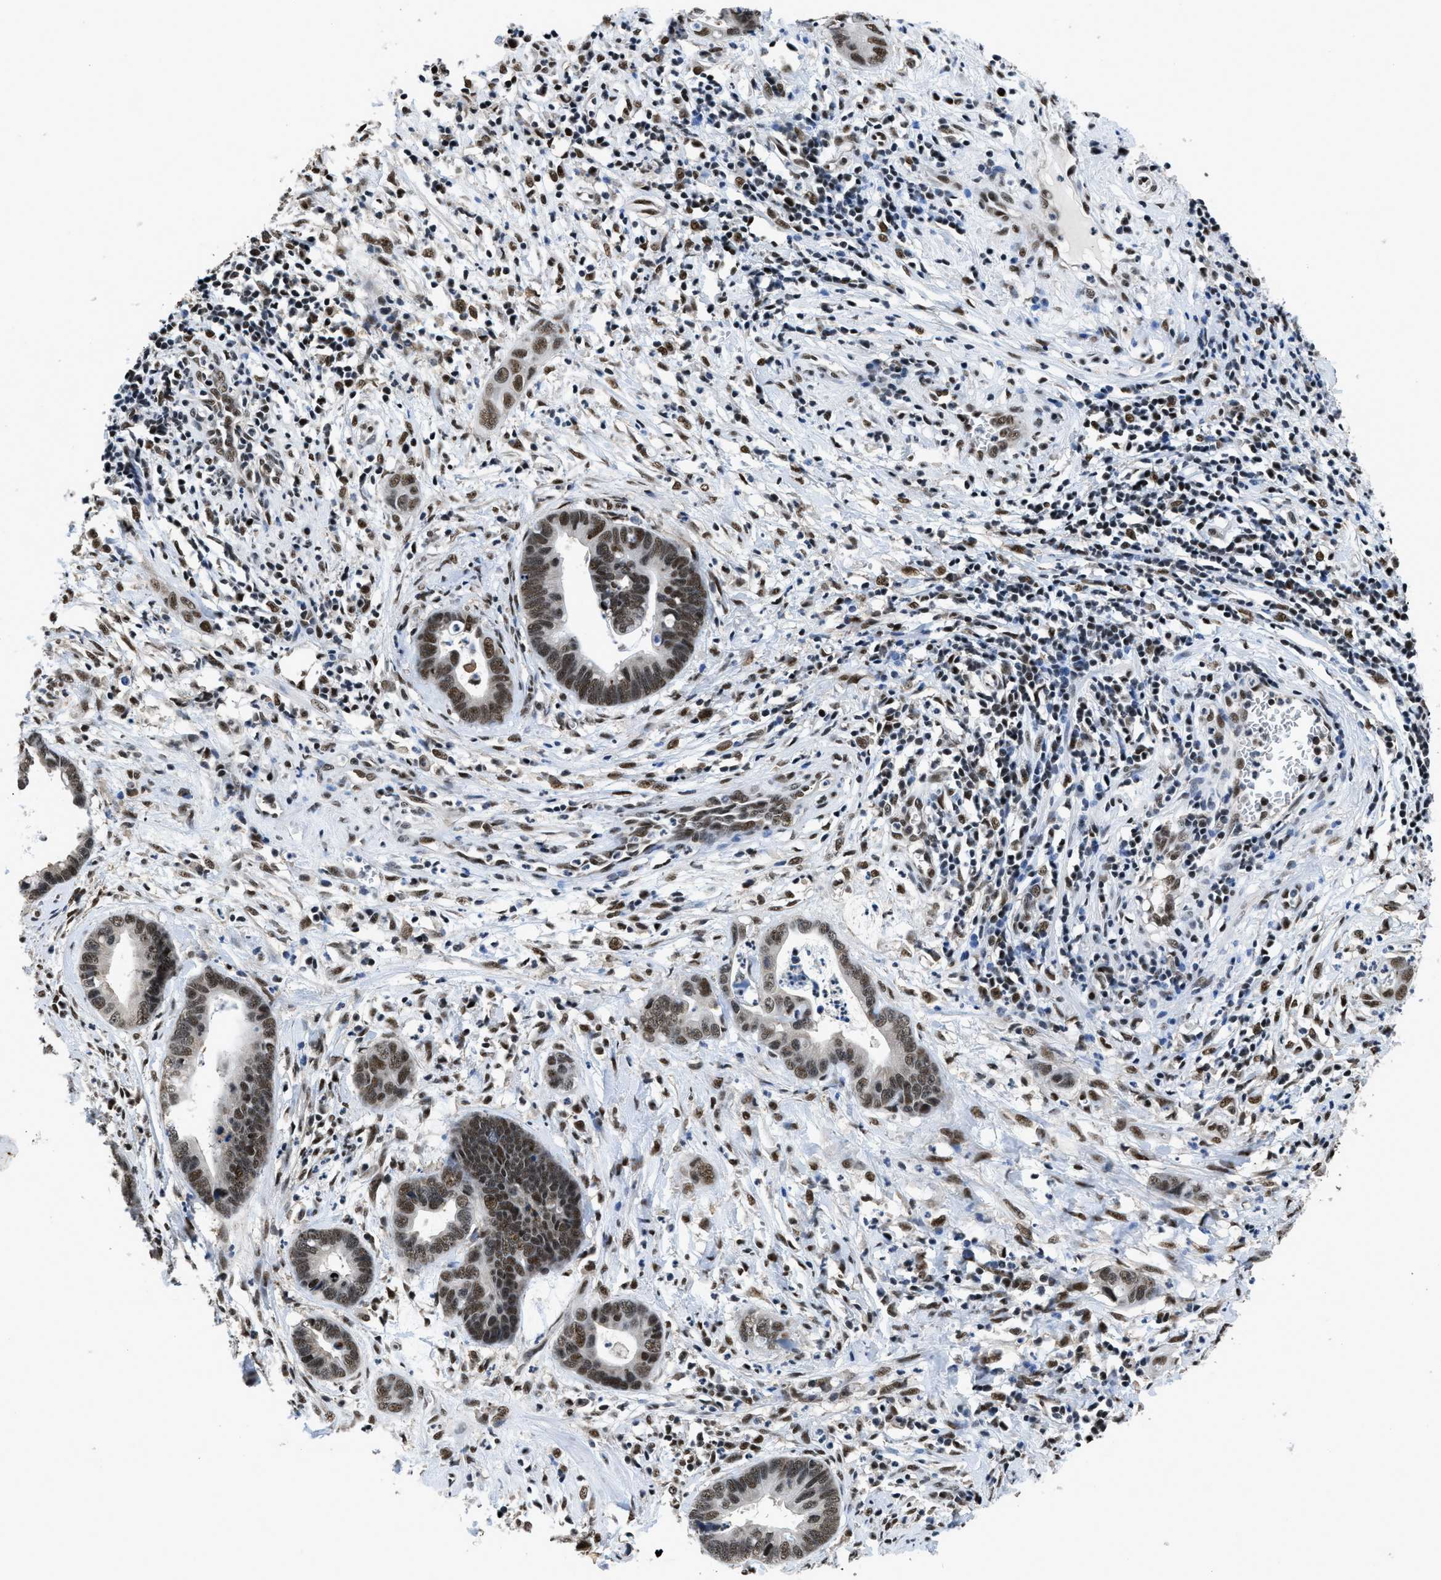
{"staining": {"intensity": "strong", "quantity": ">75%", "location": "nuclear"}, "tissue": "cervical cancer", "cell_type": "Tumor cells", "image_type": "cancer", "snomed": [{"axis": "morphology", "description": "Adenocarcinoma, NOS"}, {"axis": "topography", "description": "Cervix"}], "caption": "Cervical cancer (adenocarcinoma) stained with immunohistochemistry shows strong nuclear expression in approximately >75% of tumor cells. Ihc stains the protein in brown and the nuclei are stained blue.", "gene": "HNRNPH2", "patient": {"sex": "female", "age": 44}}